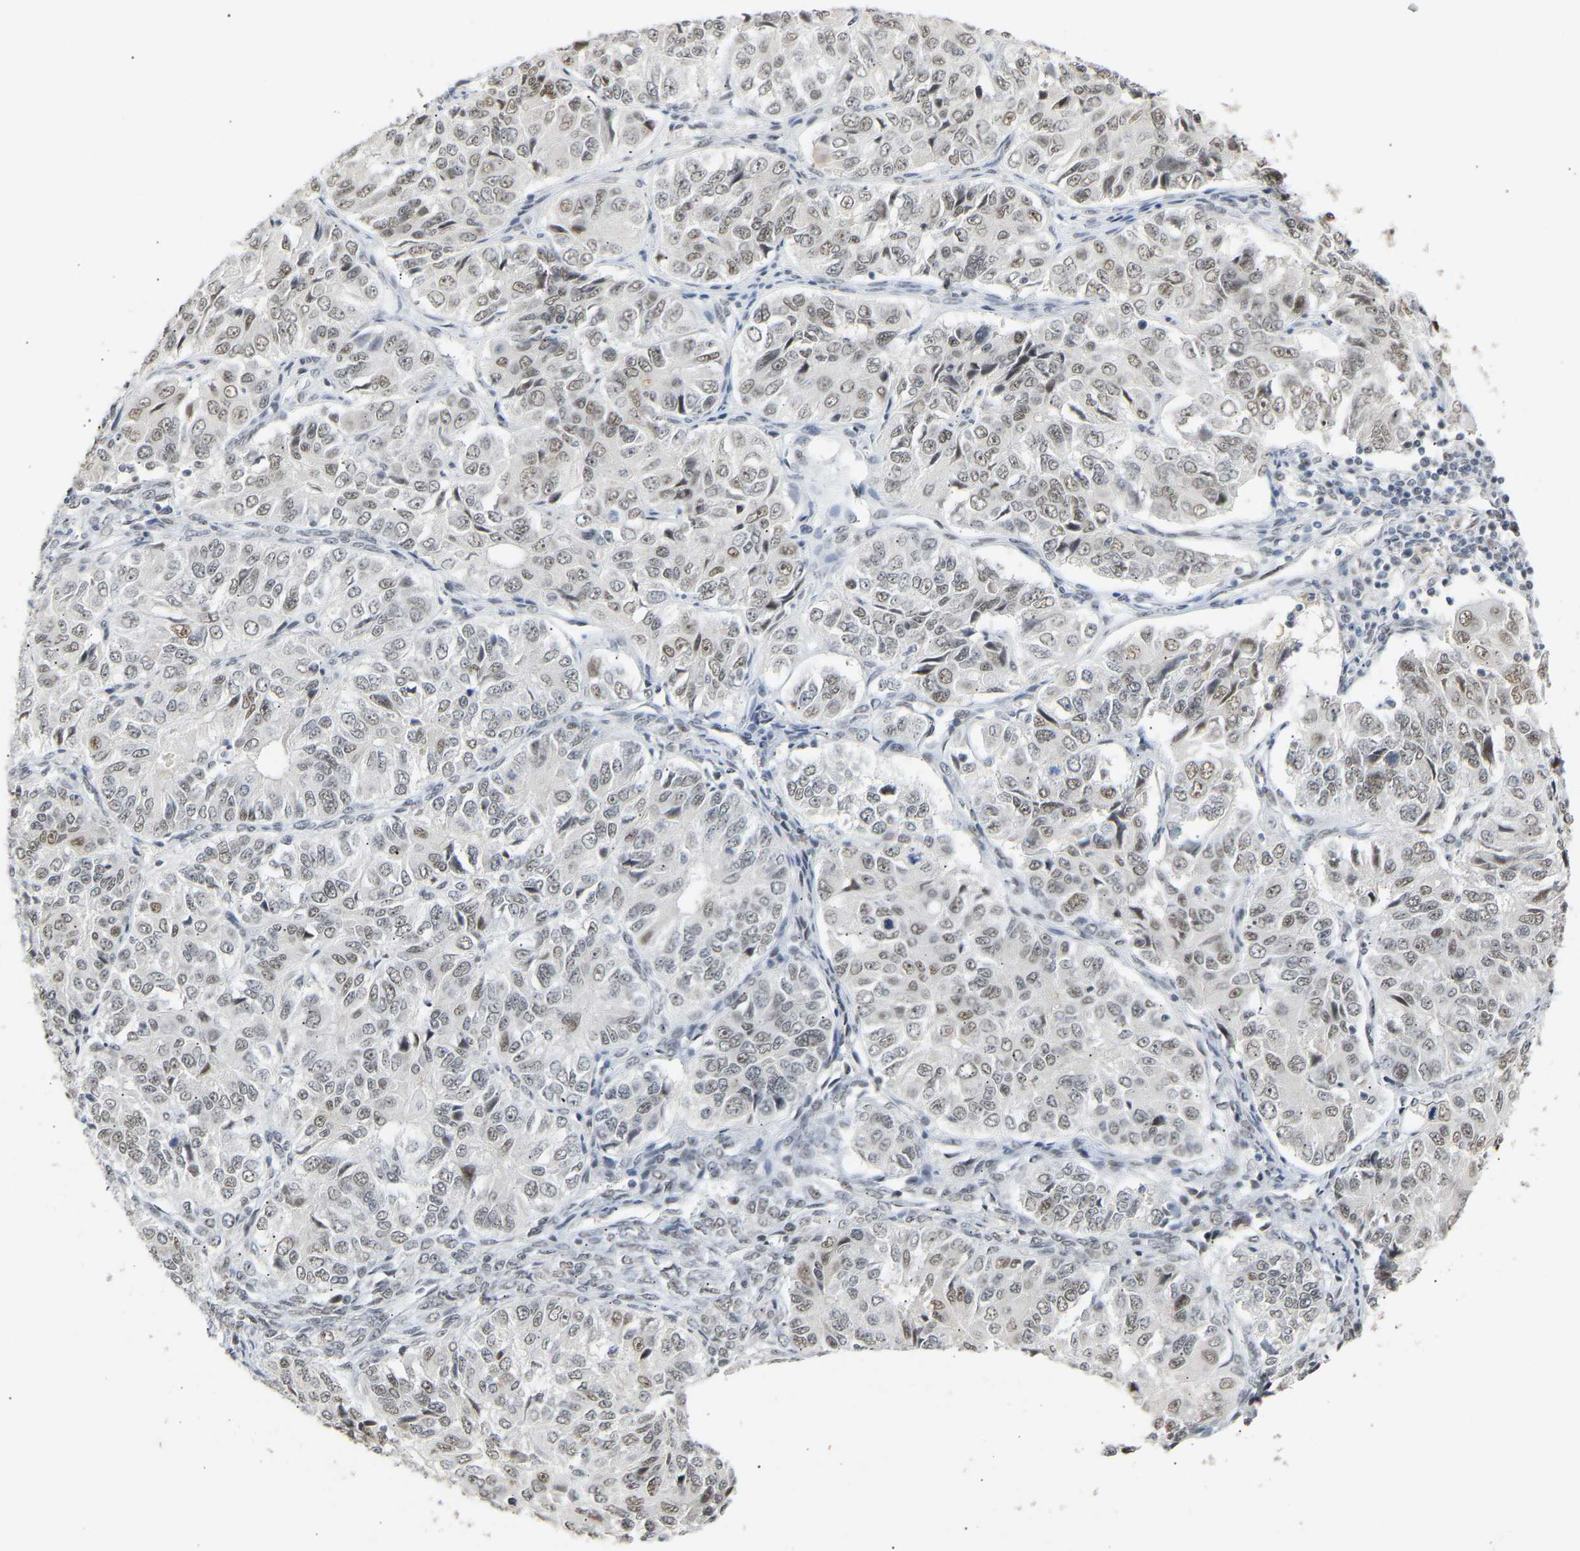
{"staining": {"intensity": "weak", "quantity": "<25%", "location": "nuclear"}, "tissue": "ovarian cancer", "cell_type": "Tumor cells", "image_type": "cancer", "snomed": [{"axis": "morphology", "description": "Carcinoma, endometroid"}, {"axis": "topography", "description": "Ovary"}], "caption": "Immunohistochemistry (IHC) image of ovarian endometroid carcinoma stained for a protein (brown), which reveals no expression in tumor cells. (Stains: DAB (3,3'-diaminobenzidine) immunohistochemistry with hematoxylin counter stain, Microscopy: brightfield microscopy at high magnification).", "gene": "NELFB", "patient": {"sex": "female", "age": 51}}